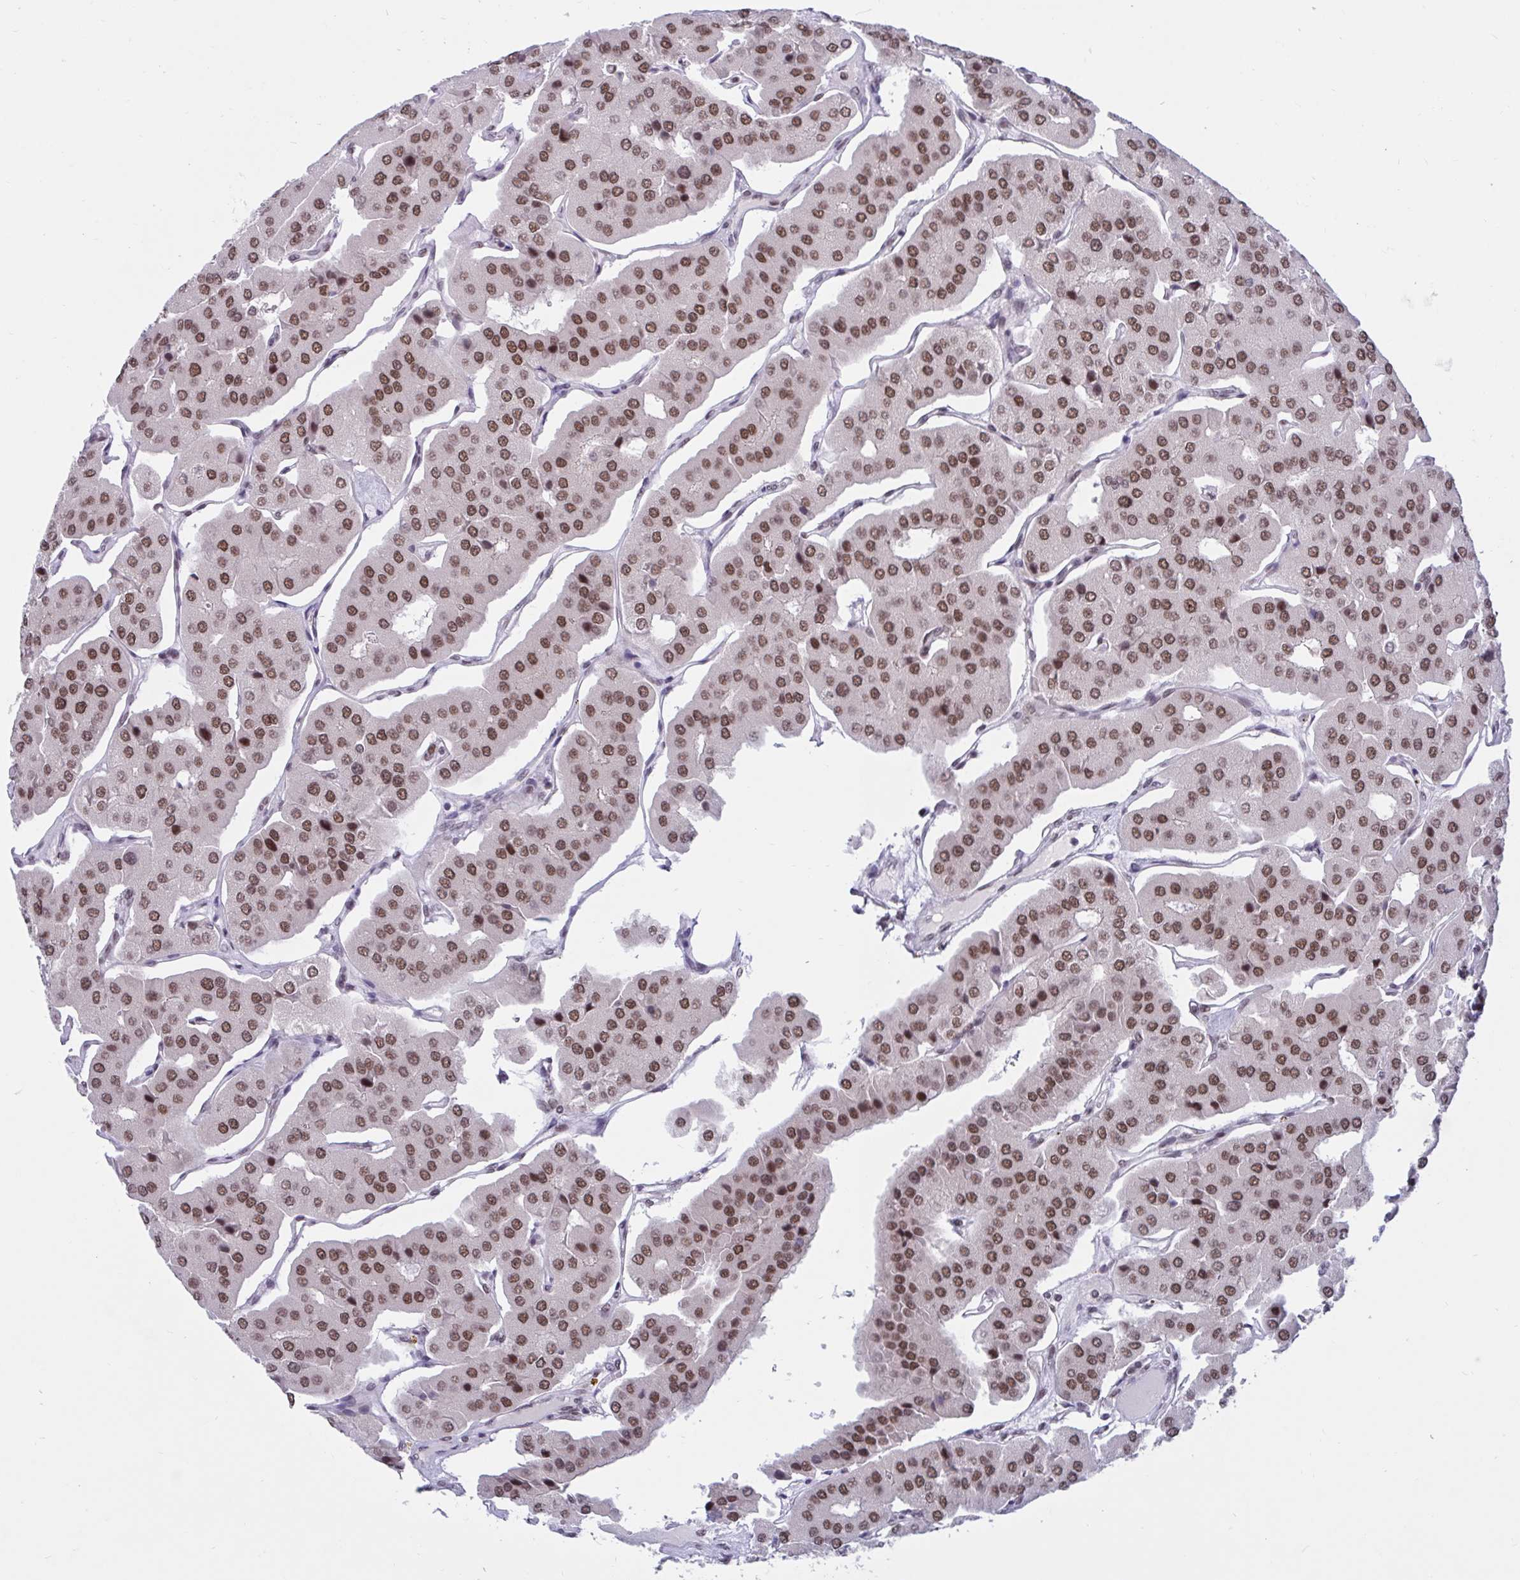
{"staining": {"intensity": "moderate", "quantity": ">75%", "location": "nuclear"}, "tissue": "parathyroid gland", "cell_type": "Glandular cells", "image_type": "normal", "snomed": [{"axis": "morphology", "description": "Normal tissue, NOS"}, {"axis": "morphology", "description": "Adenoma, NOS"}, {"axis": "topography", "description": "Parathyroid gland"}], "caption": "Immunohistochemistry (IHC) staining of unremarkable parathyroid gland, which demonstrates medium levels of moderate nuclear positivity in approximately >75% of glandular cells indicating moderate nuclear protein expression. The staining was performed using DAB (3,3'-diaminobenzidine) (brown) for protein detection and nuclei were counterstained in hematoxylin (blue).", "gene": "PHF10", "patient": {"sex": "female", "age": 86}}